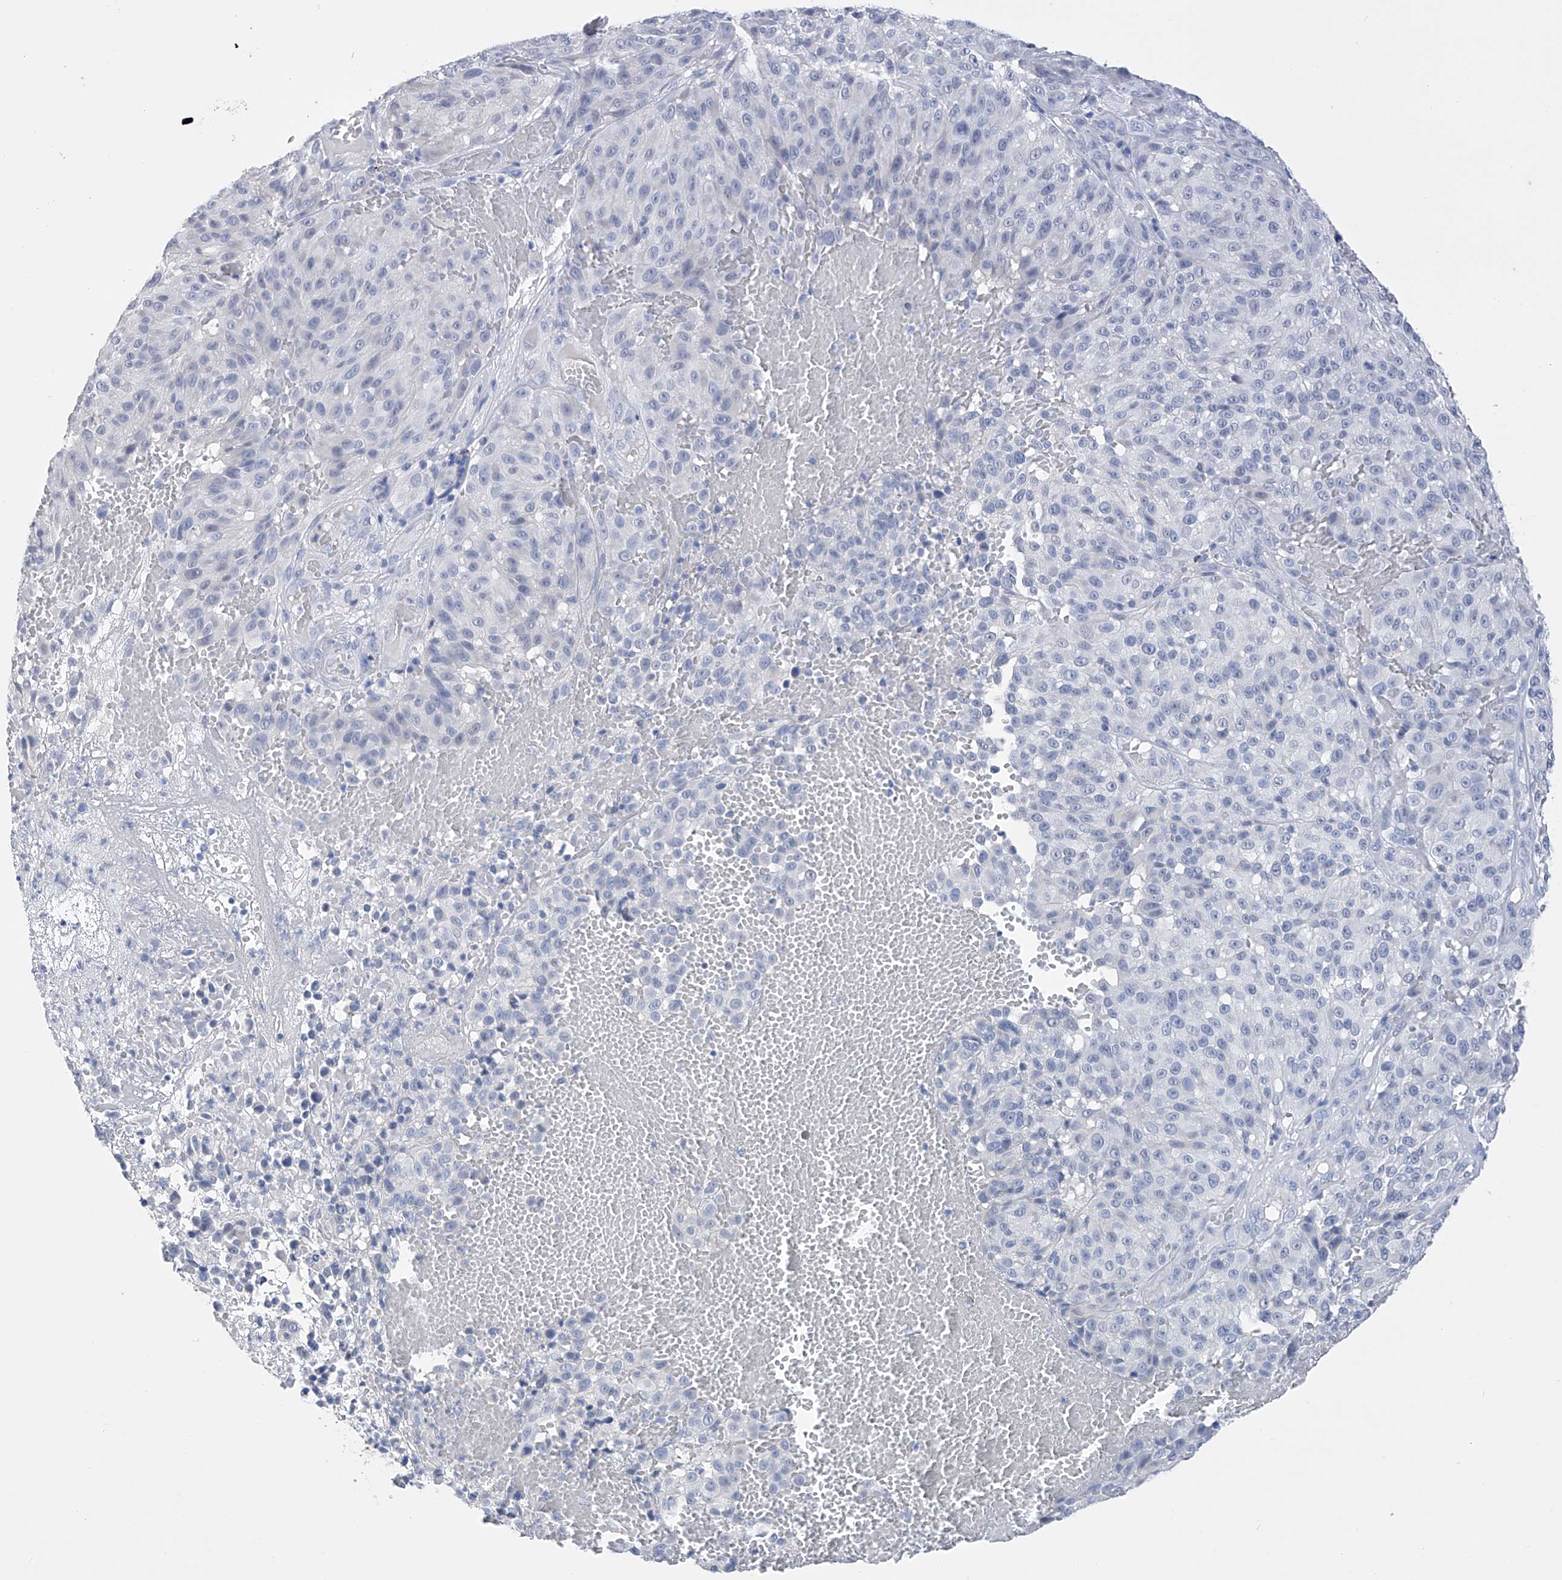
{"staining": {"intensity": "negative", "quantity": "none", "location": "none"}, "tissue": "melanoma", "cell_type": "Tumor cells", "image_type": "cancer", "snomed": [{"axis": "morphology", "description": "Malignant melanoma, NOS"}, {"axis": "topography", "description": "Skin"}], "caption": "Protein analysis of malignant melanoma exhibits no significant positivity in tumor cells.", "gene": "ADRA1A", "patient": {"sex": "male", "age": 83}}